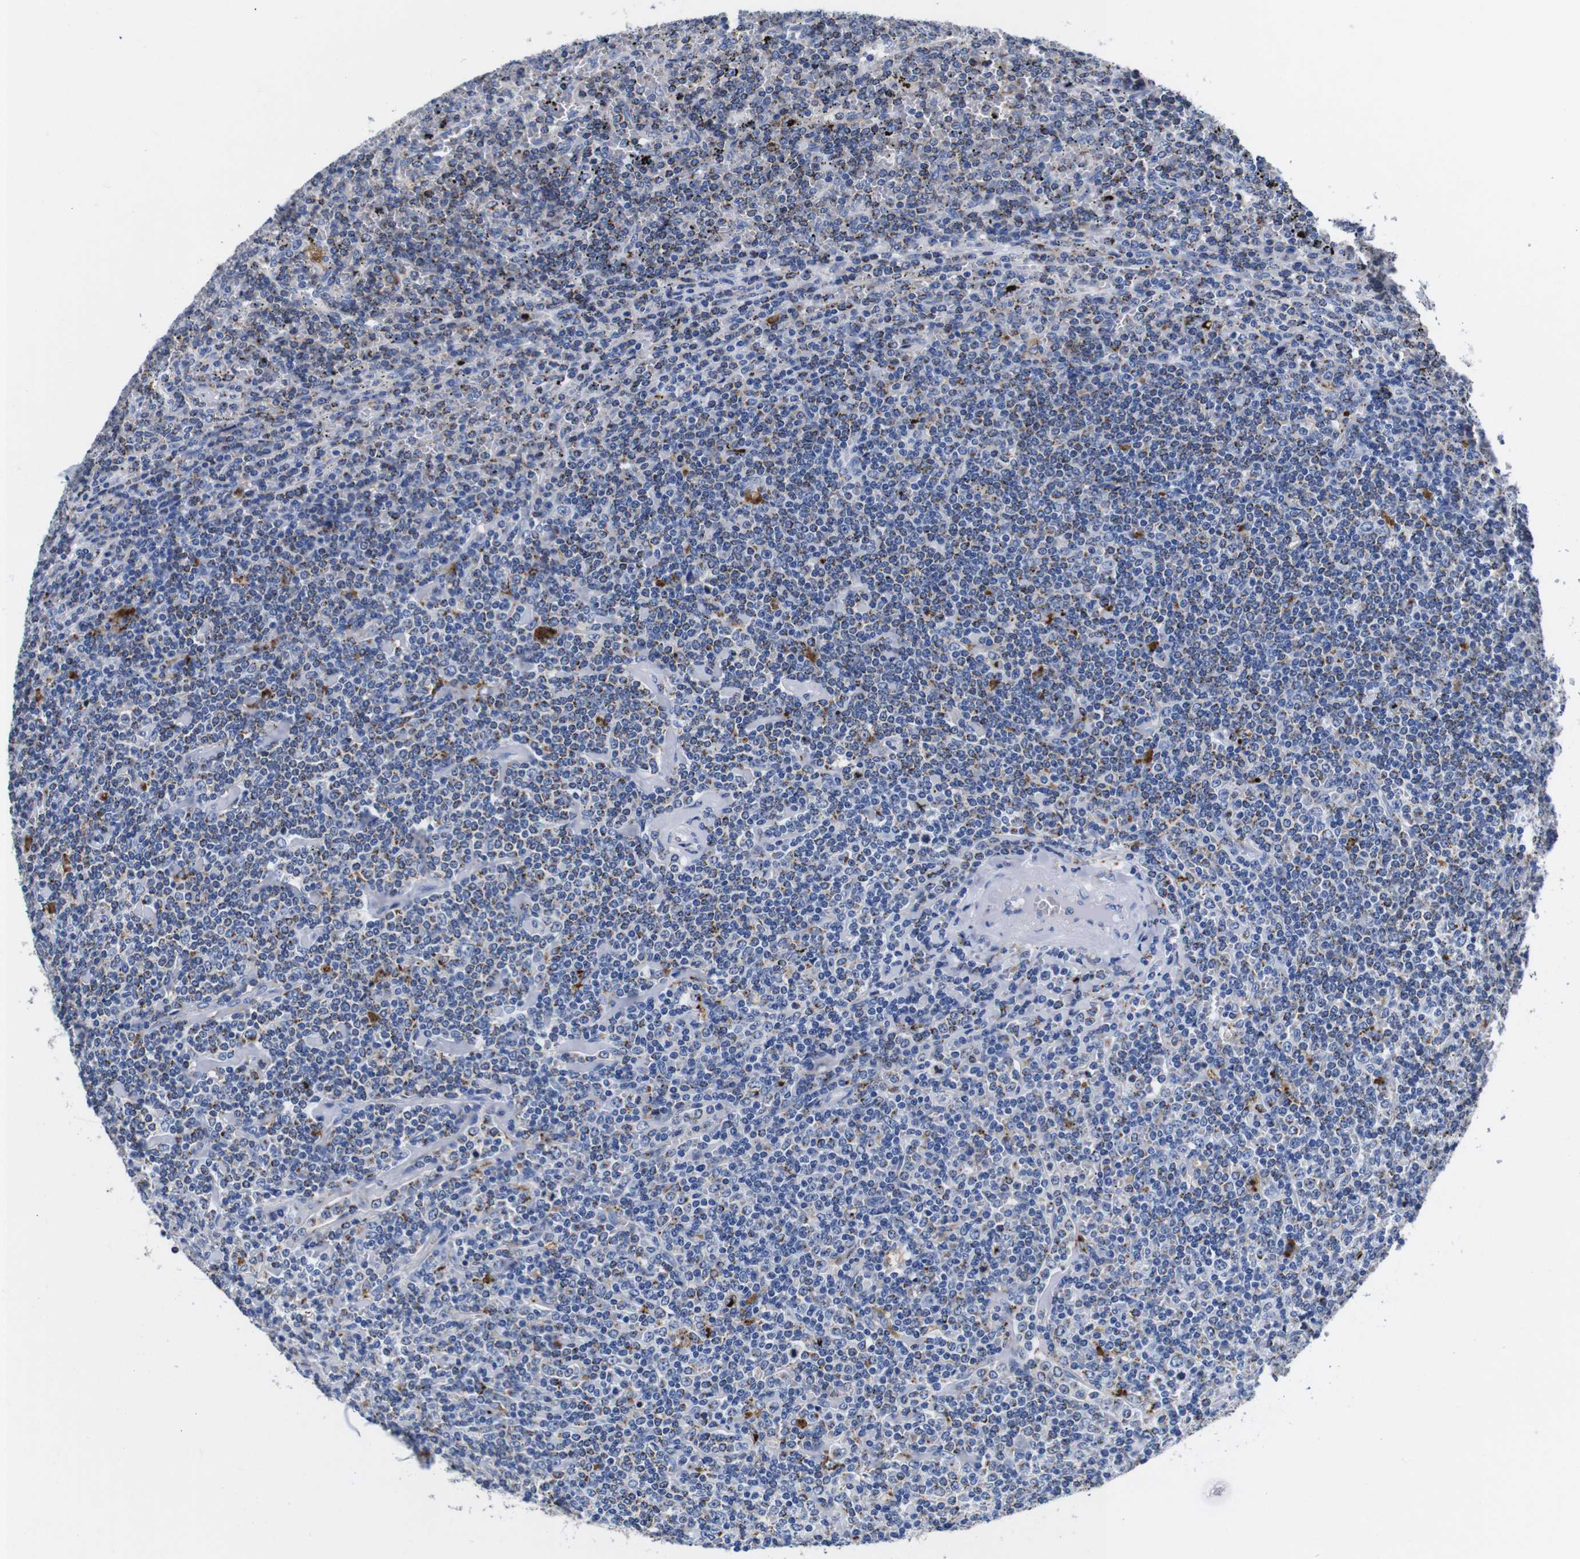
{"staining": {"intensity": "moderate", "quantity": "25%-75%", "location": "cytoplasmic/membranous"}, "tissue": "lymphoma", "cell_type": "Tumor cells", "image_type": "cancer", "snomed": [{"axis": "morphology", "description": "Malignant lymphoma, non-Hodgkin's type, Low grade"}, {"axis": "topography", "description": "Spleen"}], "caption": "The image exhibits a brown stain indicating the presence of a protein in the cytoplasmic/membranous of tumor cells in lymphoma.", "gene": "HLA-DMB", "patient": {"sex": "female", "age": 19}}